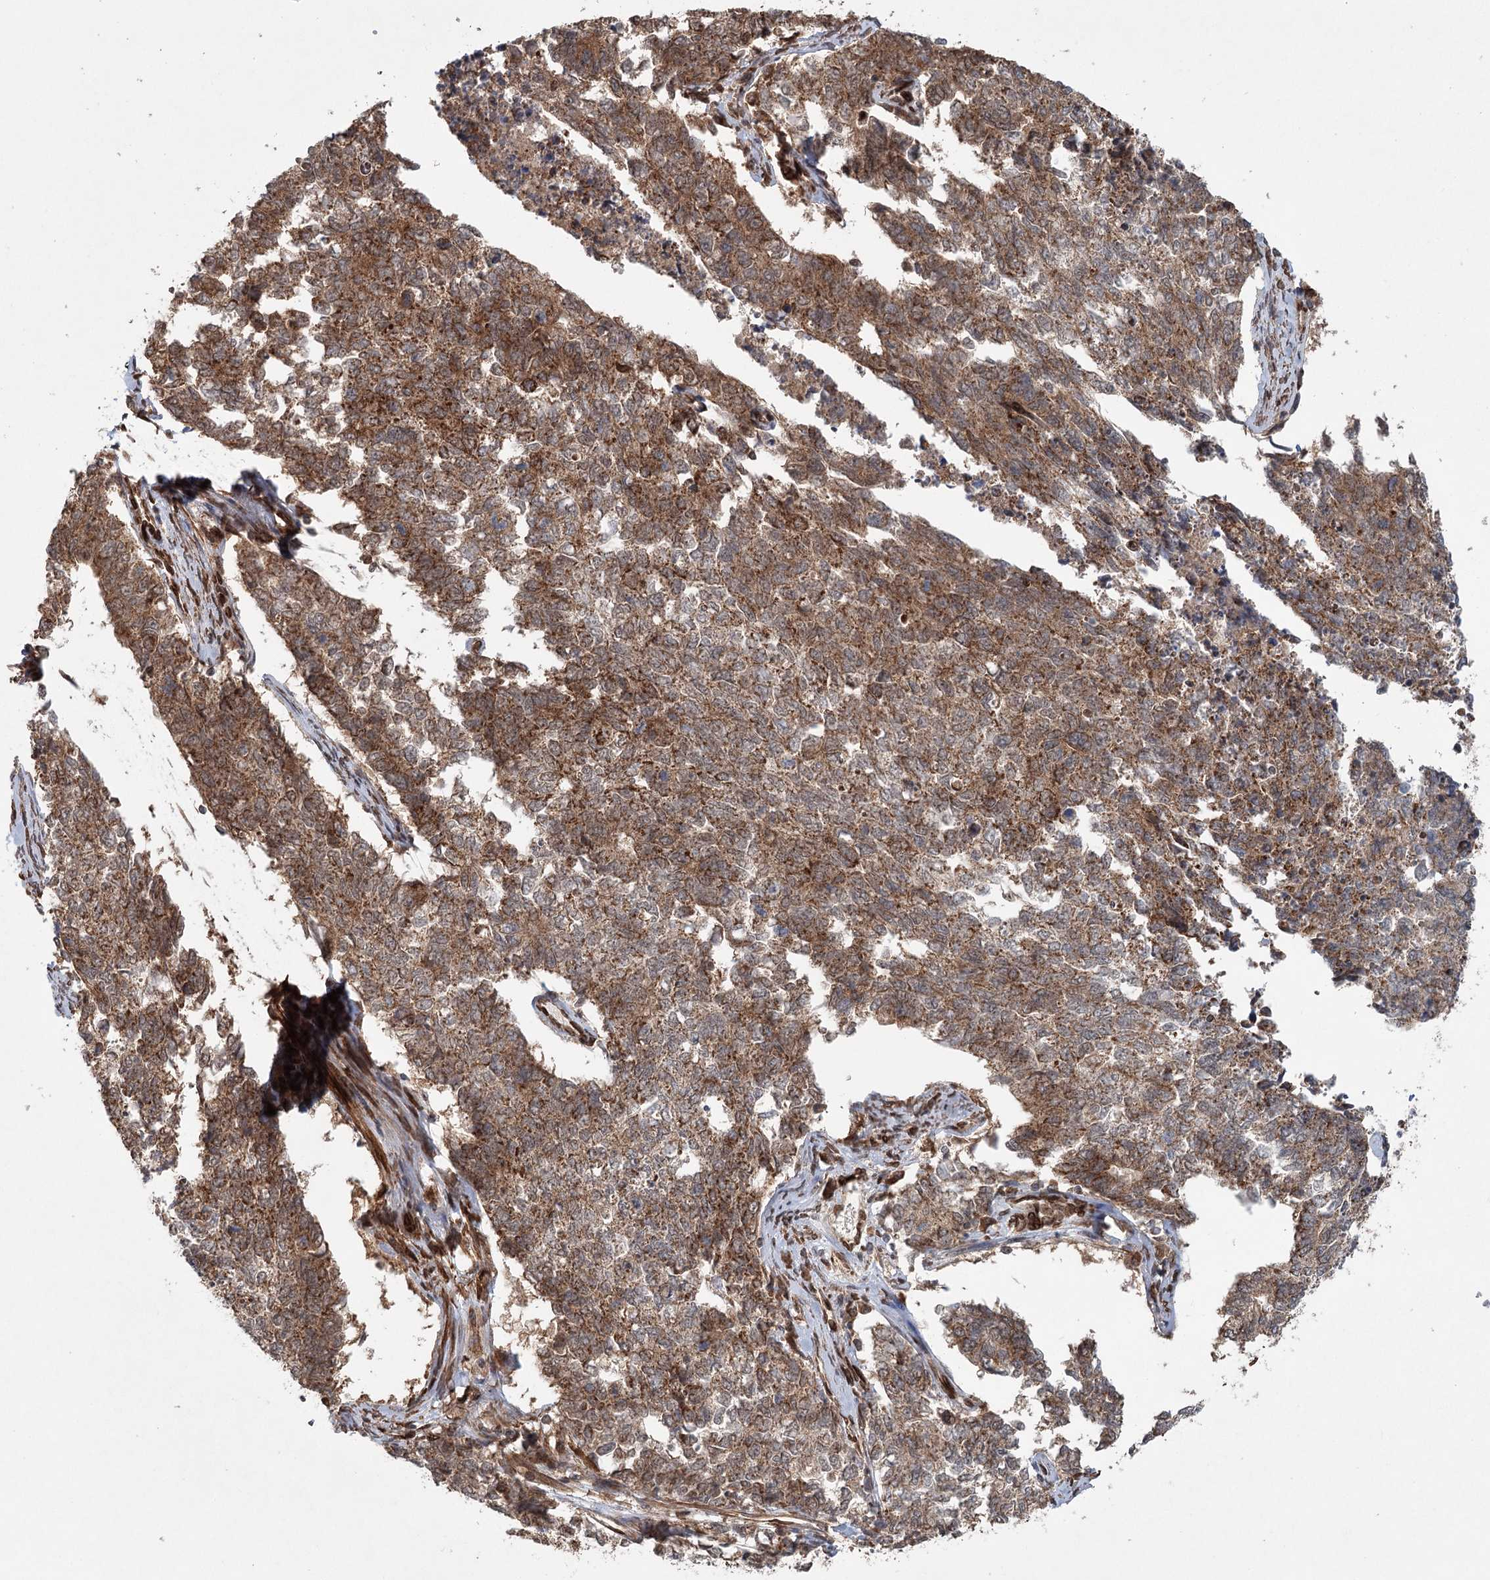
{"staining": {"intensity": "moderate", "quantity": ">75%", "location": "cytoplasmic/membranous"}, "tissue": "cervical cancer", "cell_type": "Tumor cells", "image_type": "cancer", "snomed": [{"axis": "morphology", "description": "Squamous cell carcinoma, NOS"}, {"axis": "topography", "description": "Cervix"}], "caption": "Immunohistochemistry (IHC) histopathology image of human squamous cell carcinoma (cervical) stained for a protein (brown), which exhibits medium levels of moderate cytoplasmic/membranous positivity in about >75% of tumor cells.", "gene": "BCKDHA", "patient": {"sex": "female", "age": 63}}